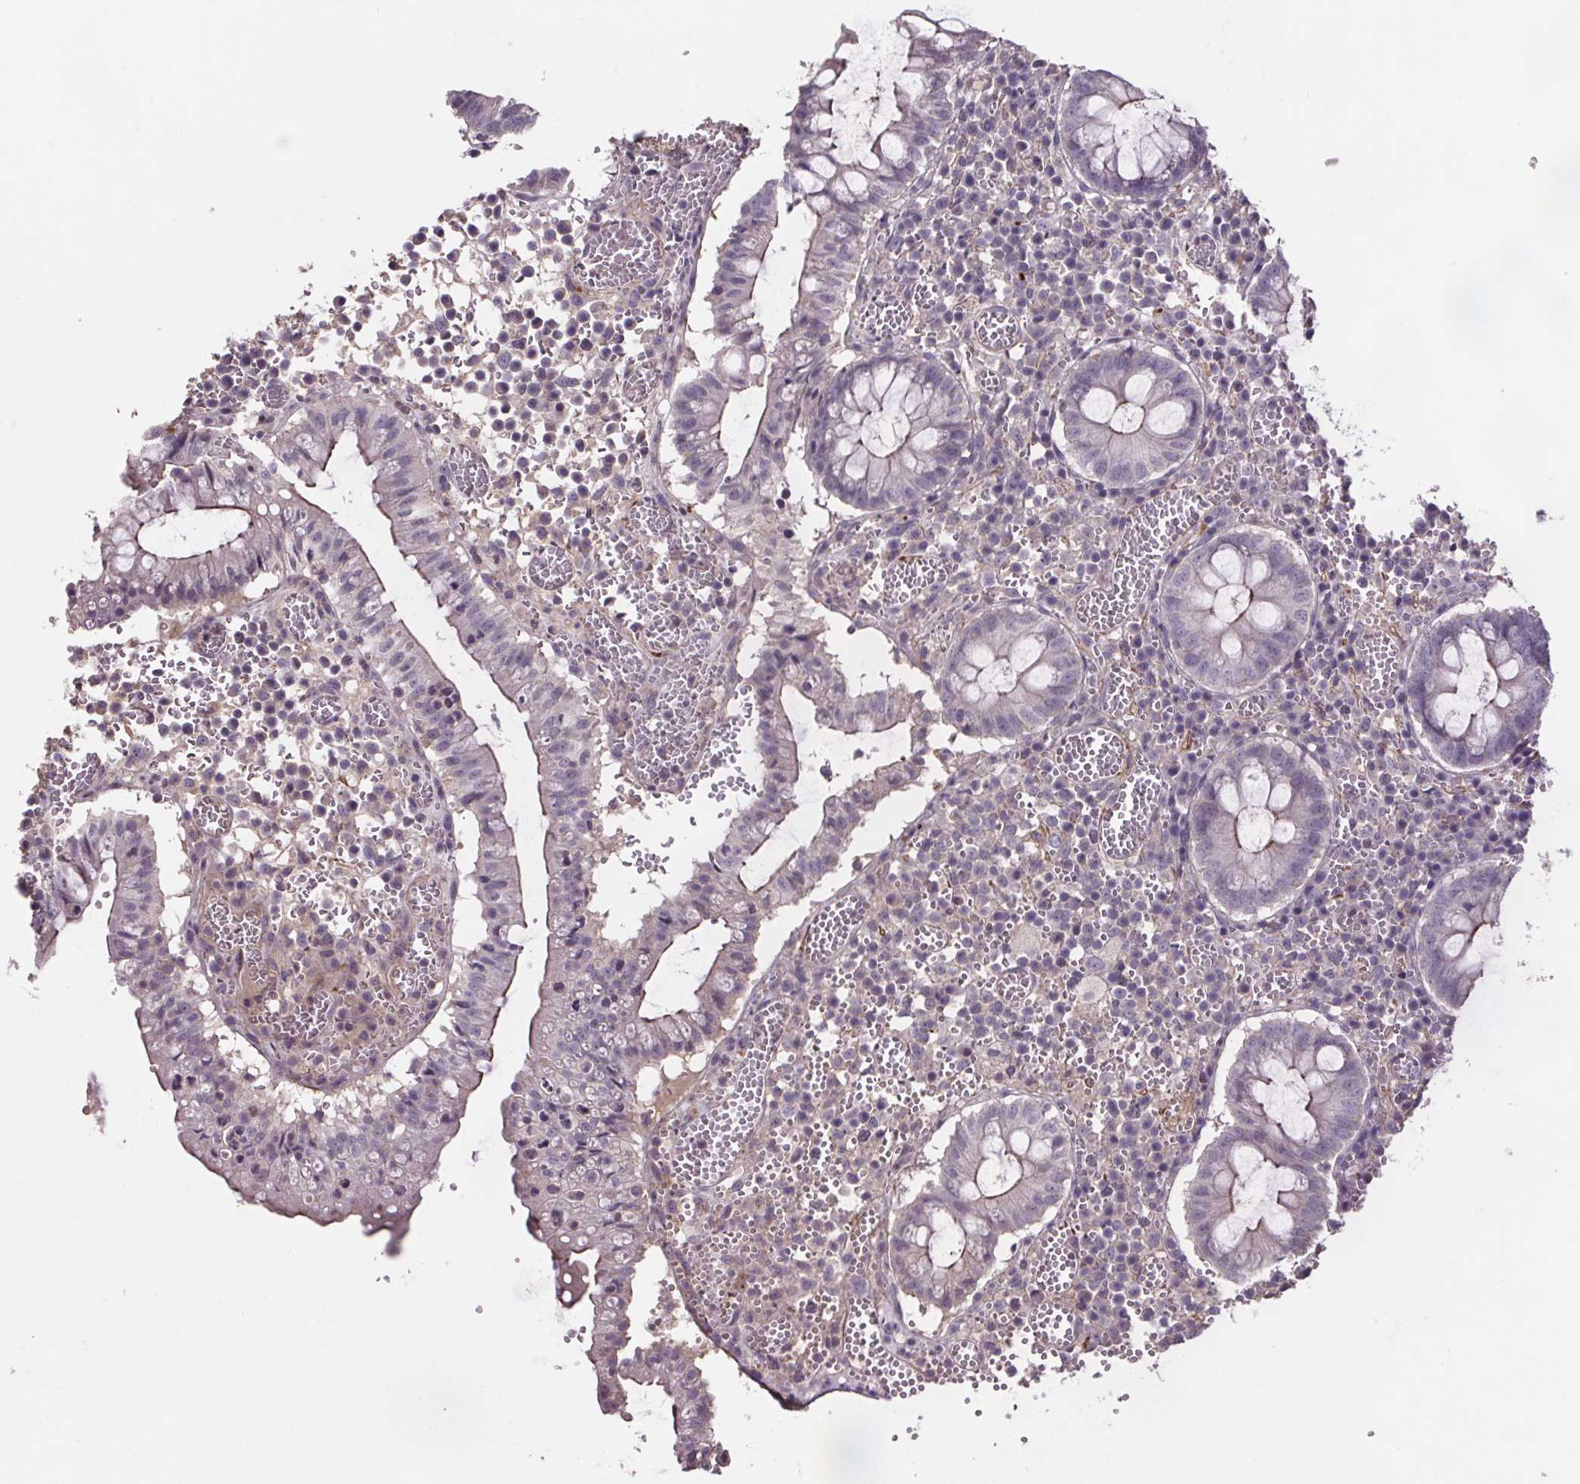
{"staining": {"intensity": "negative", "quantity": "none", "location": "none"}, "tissue": "colorectal cancer", "cell_type": "Tumor cells", "image_type": "cancer", "snomed": [{"axis": "morphology", "description": "Normal tissue, NOS"}, {"axis": "morphology", "description": "Adenocarcinoma, NOS"}, {"axis": "topography", "description": "Colon"}], "caption": "DAB immunohistochemical staining of human colorectal cancer (adenocarcinoma) reveals no significant staining in tumor cells.", "gene": "CLN3", "patient": {"sex": "male", "age": 65}}